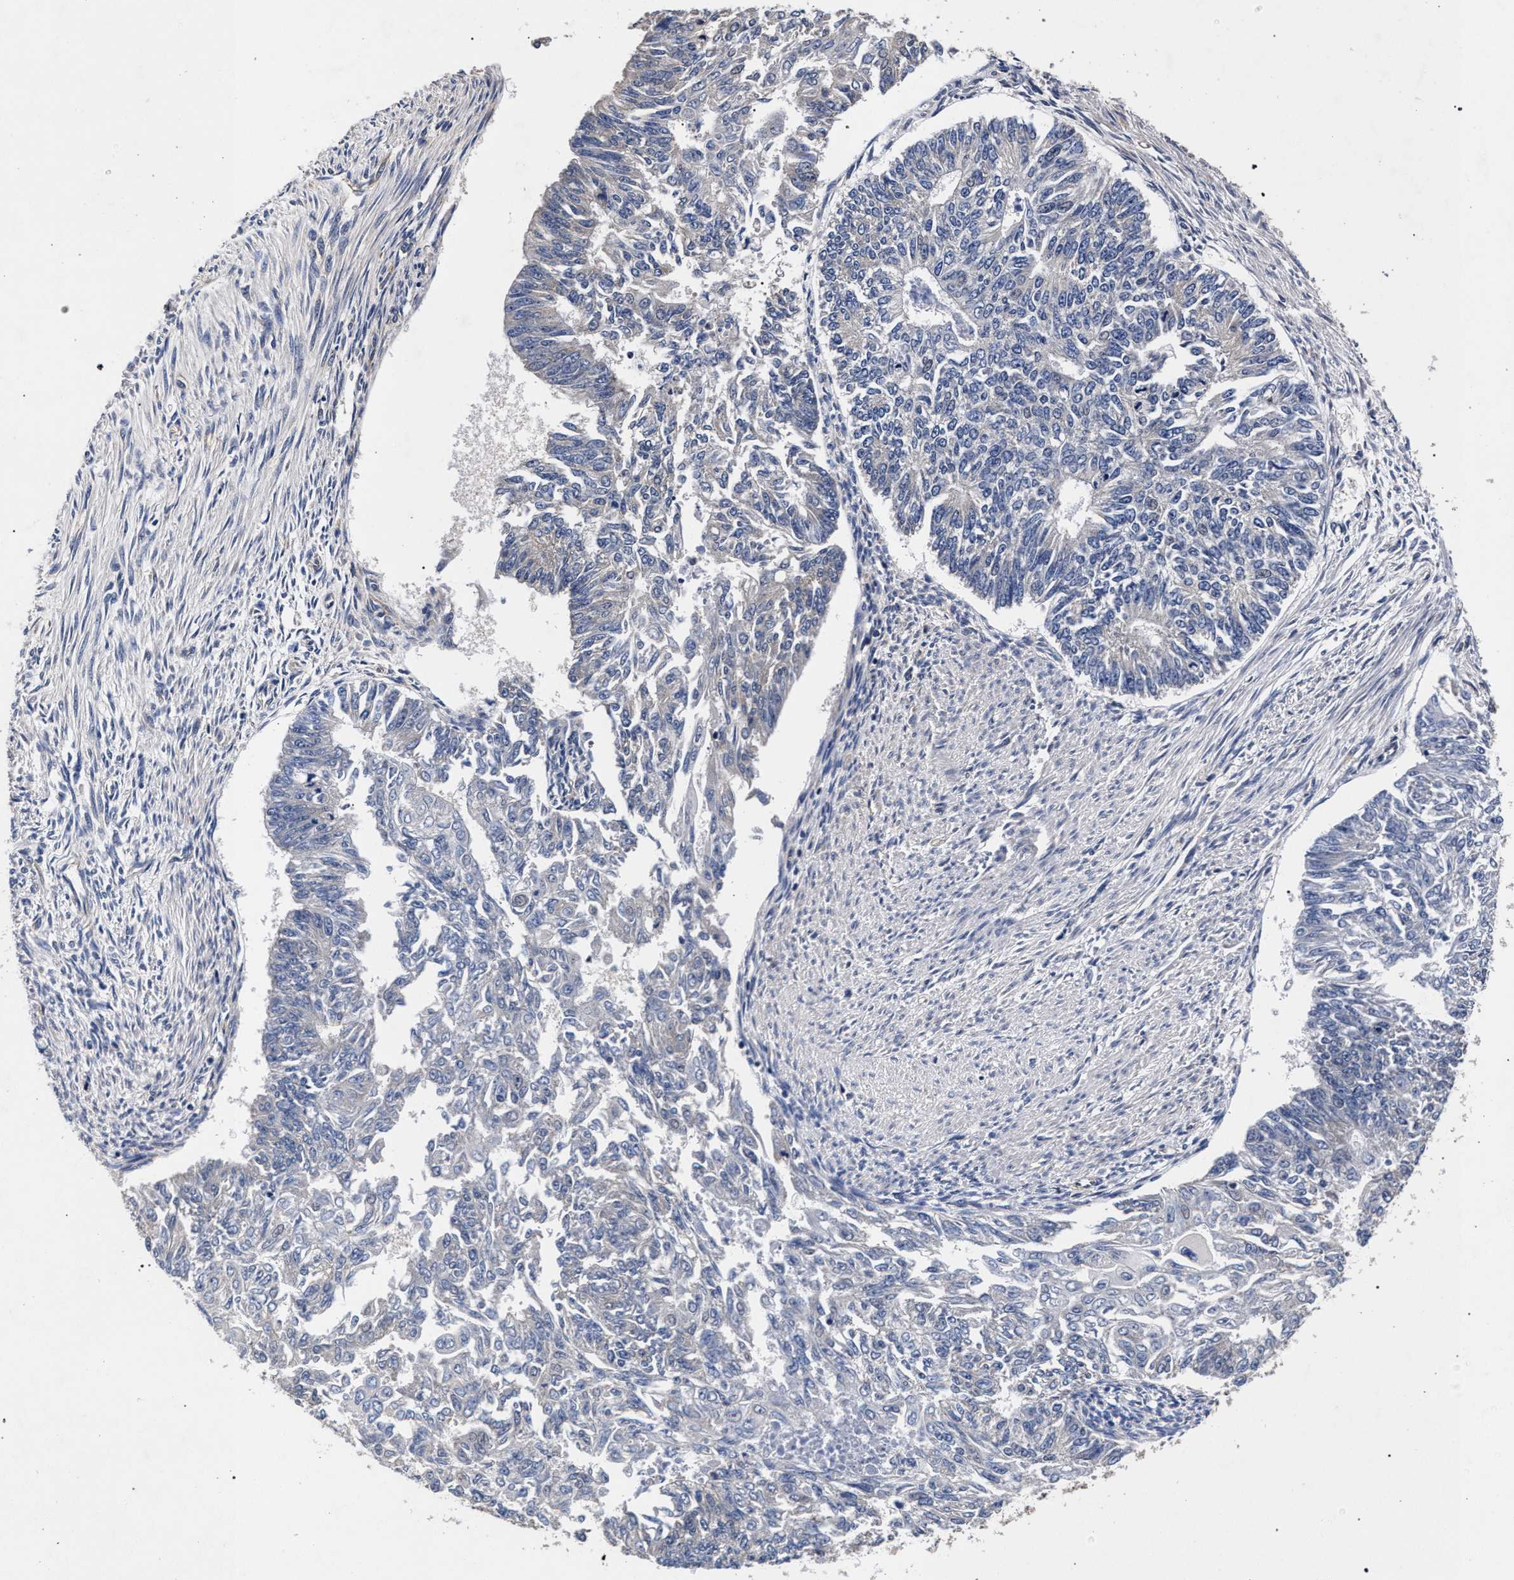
{"staining": {"intensity": "negative", "quantity": "none", "location": "none"}, "tissue": "endometrial cancer", "cell_type": "Tumor cells", "image_type": "cancer", "snomed": [{"axis": "morphology", "description": "Adenocarcinoma, NOS"}, {"axis": "topography", "description": "Endometrium"}], "caption": "Protein analysis of adenocarcinoma (endometrial) reveals no significant expression in tumor cells.", "gene": "CFAP95", "patient": {"sex": "female", "age": 32}}